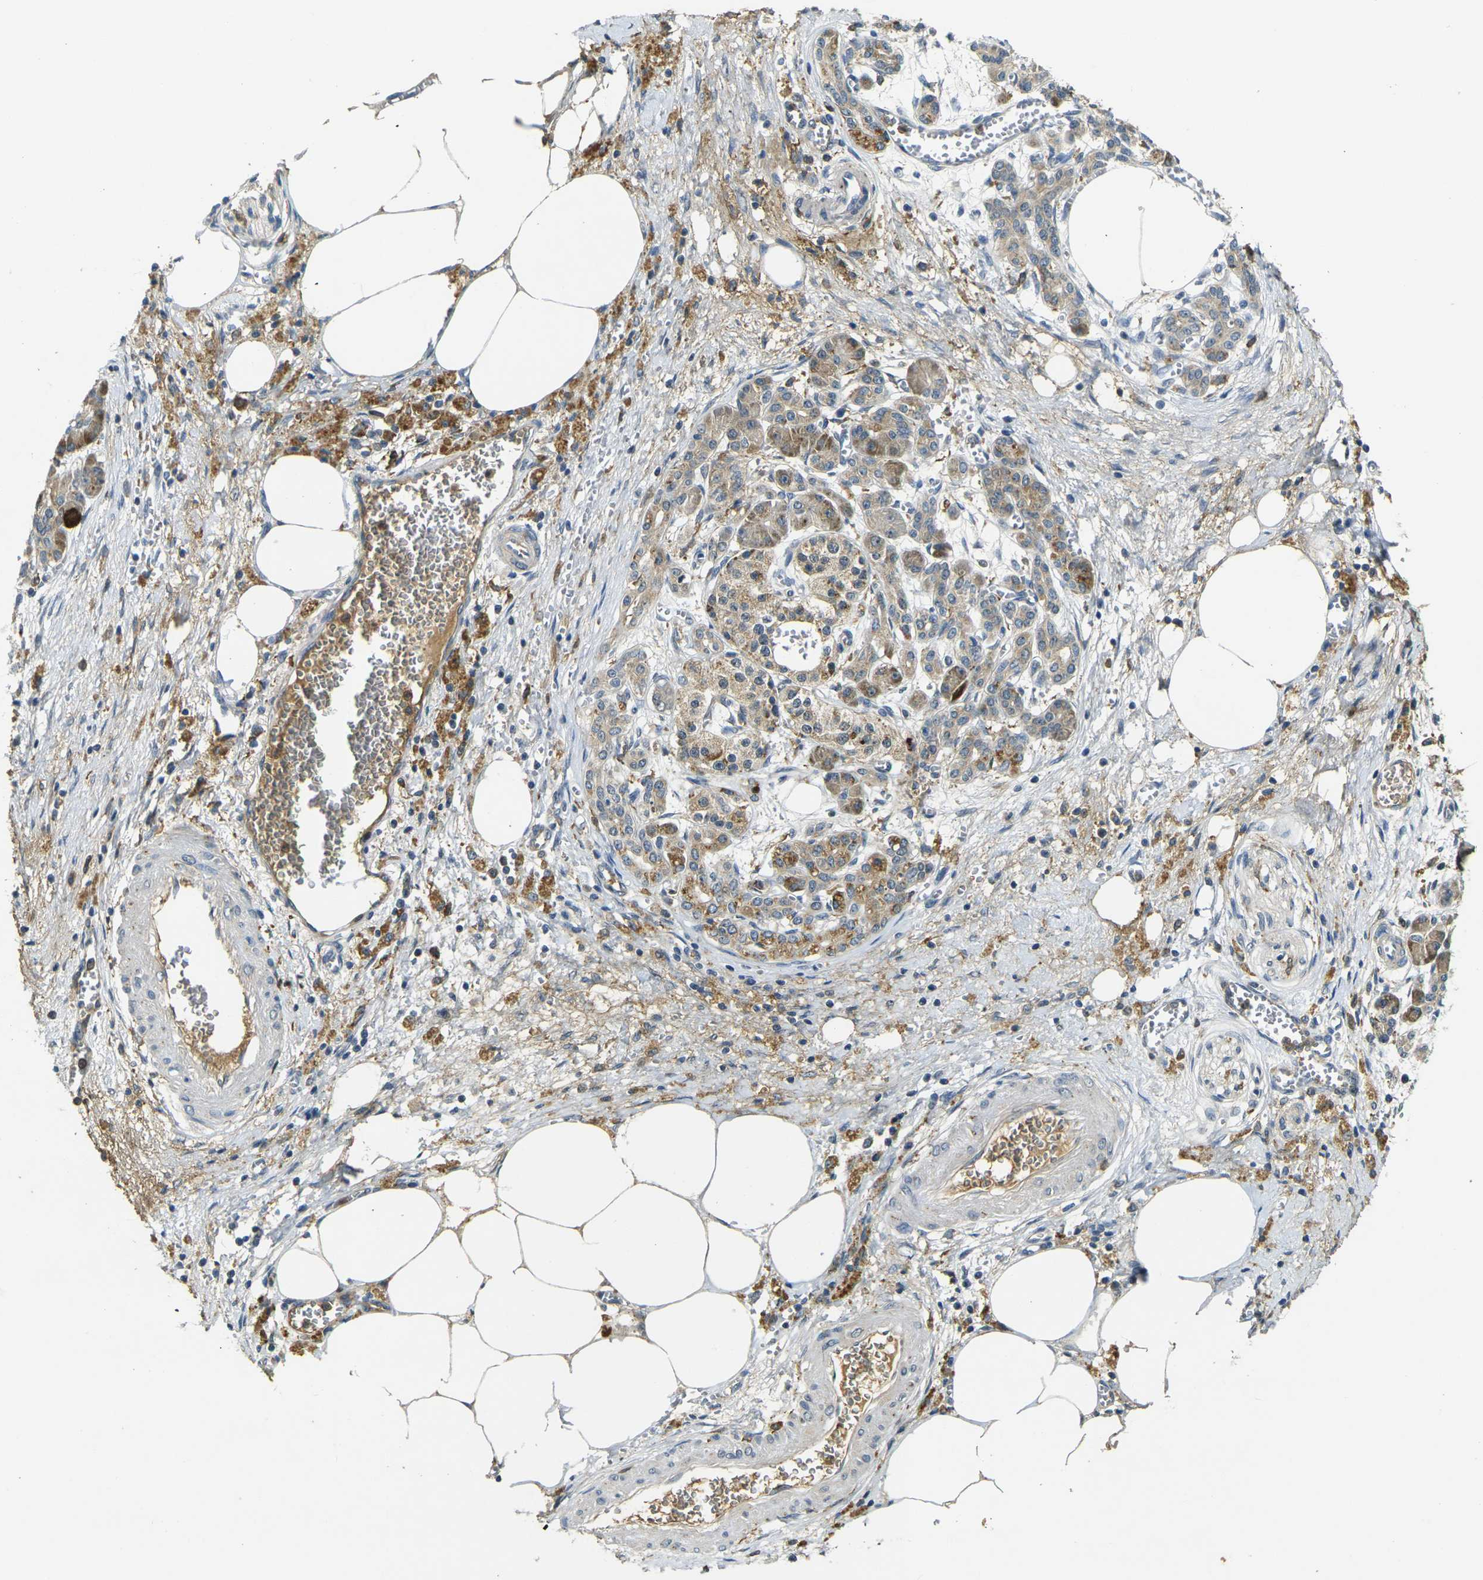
{"staining": {"intensity": "weak", "quantity": ">75%", "location": "cytoplasmic/membranous"}, "tissue": "pancreatic cancer", "cell_type": "Tumor cells", "image_type": "cancer", "snomed": [{"axis": "morphology", "description": "Adenocarcinoma, NOS"}, {"axis": "topography", "description": "Pancreas"}], "caption": "Protein staining of adenocarcinoma (pancreatic) tissue demonstrates weak cytoplasmic/membranous staining in approximately >75% of tumor cells.", "gene": "PIGL", "patient": {"sex": "female", "age": 70}}